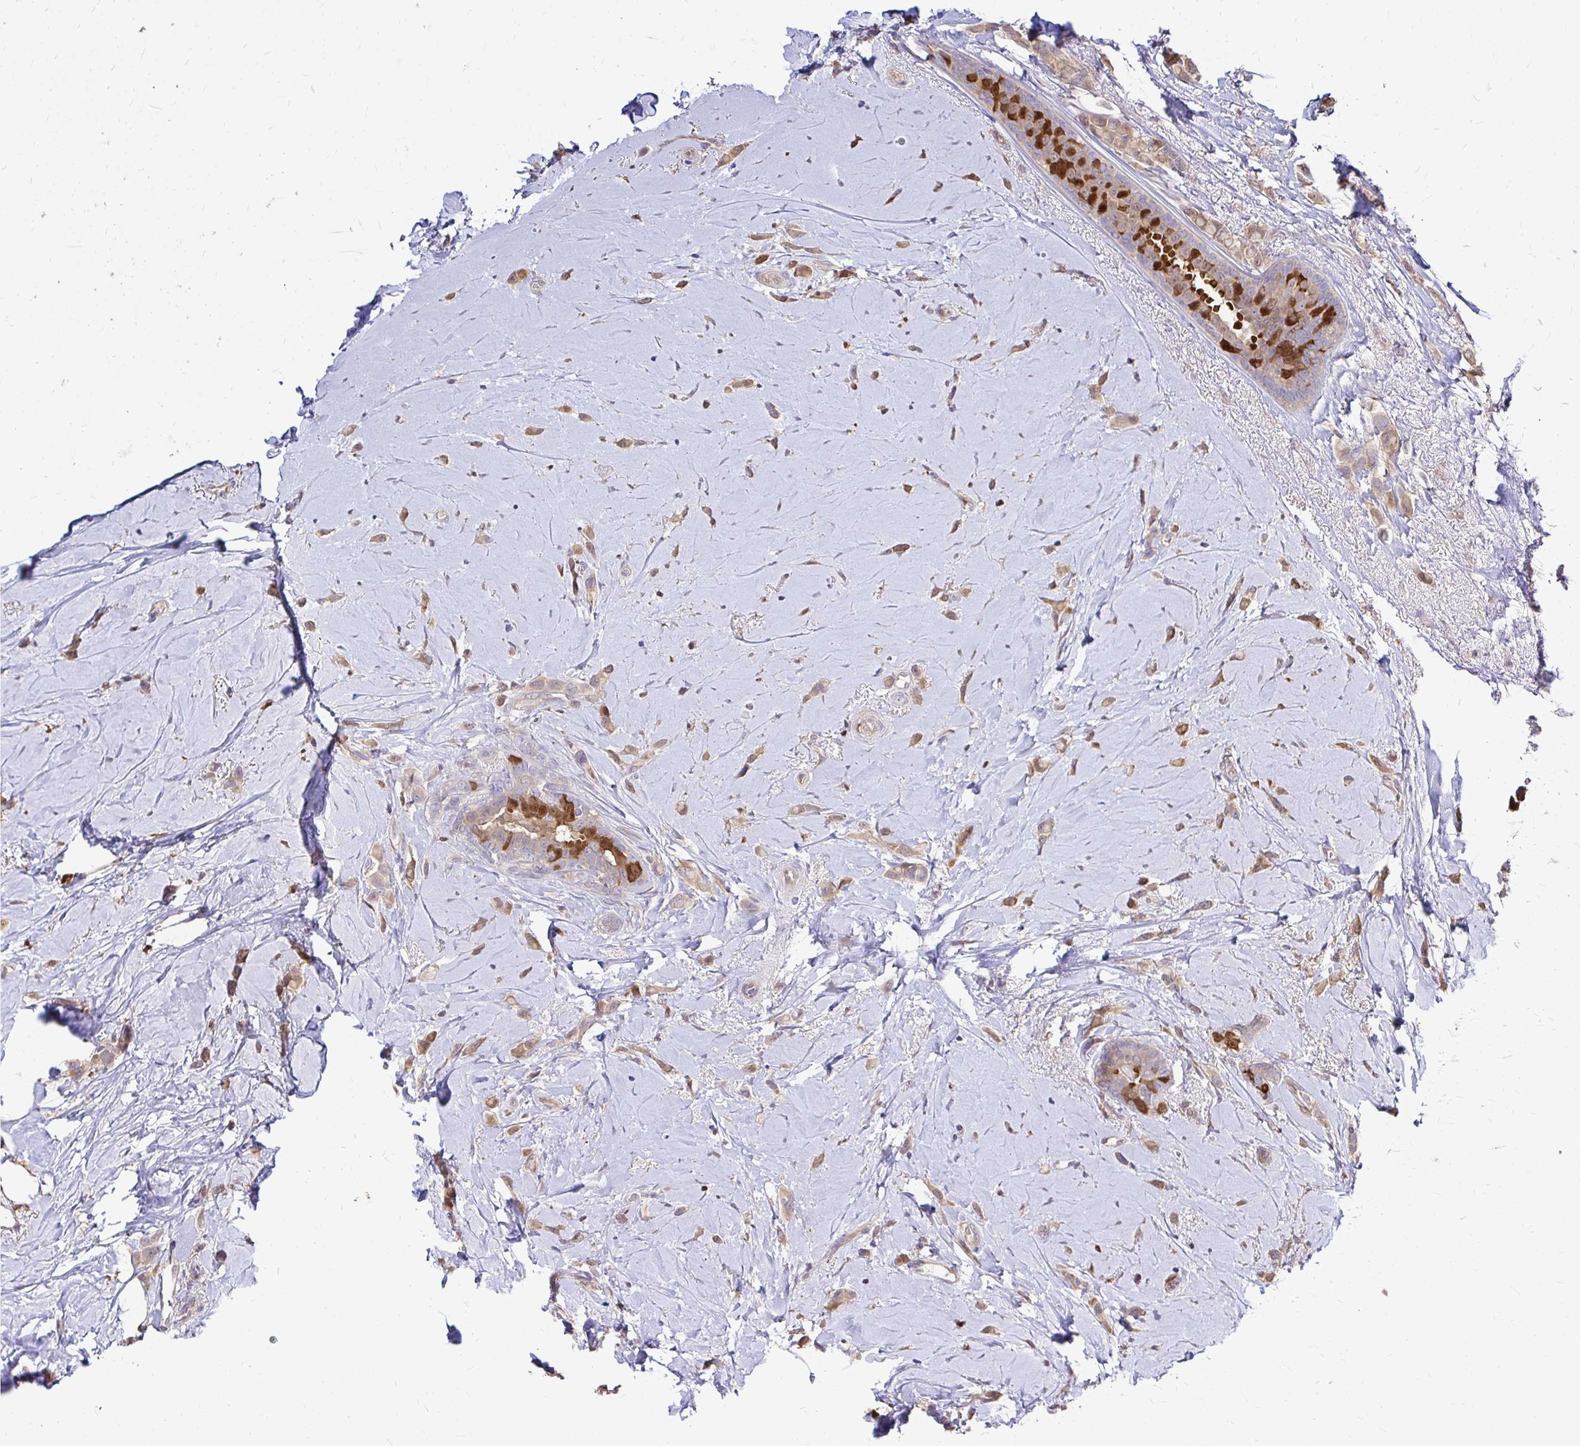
{"staining": {"intensity": "weak", "quantity": ">75%", "location": "cytoplasmic/membranous"}, "tissue": "breast cancer", "cell_type": "Tumor cells", "image_type": "cancer", "snomed": [{"axis": "morphology", "description": "Lobular carcinoma"}, {"axis": "topography", "description": "Breast"}], "caption": "Tumor cells demonstrate weak cytoplasmic/membranous staining in approximately >75% of cells in breast cancer (lobular carcinoma).", "gene": "IDH1", "patient": {"sex": "female", "age": 66}}